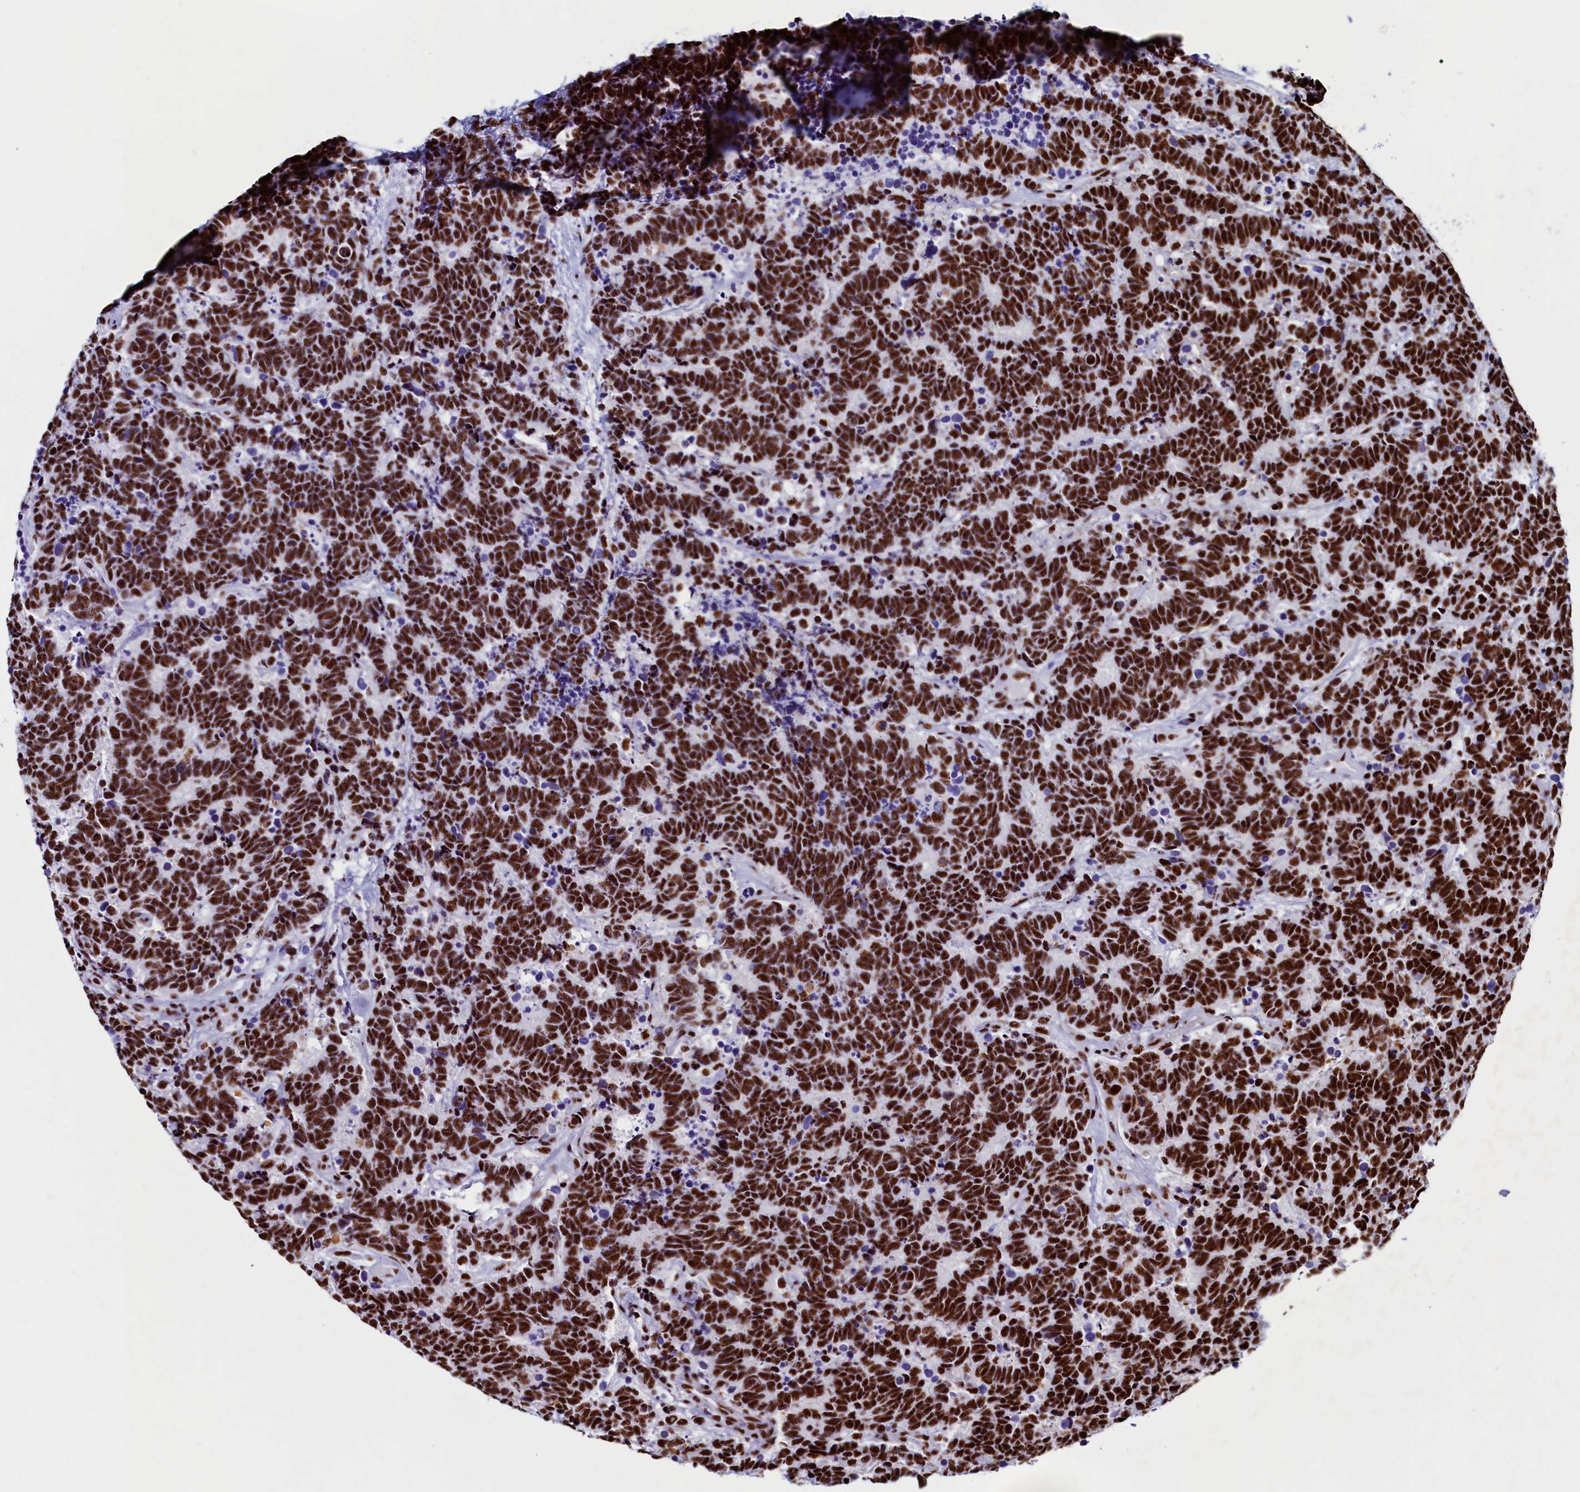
{"staining": {"intensity": "strong", "quantity": ">75%", "location": "nuclear"}, "tissue": "carcinoid", "cell_type": "Tumor cells", "image_type": "cancer", "snomed": [{"axis": "morphology", "description": "Carcinoma, NOS"}, {"axis": "morphology", "description": "Carcinoid, malignant, NOS"}, {"axis": "topography", "description": "Urinary bladder"}], "caption": "Immunohistochemistry (IHC) image of carcinoid (malignant) stained for a protein (brown), which shows high levels of strong nuclear staining in about >75% of tumor cells.", "gene": "SRRM2", "patient": {"sex": "male", "age": 57}}